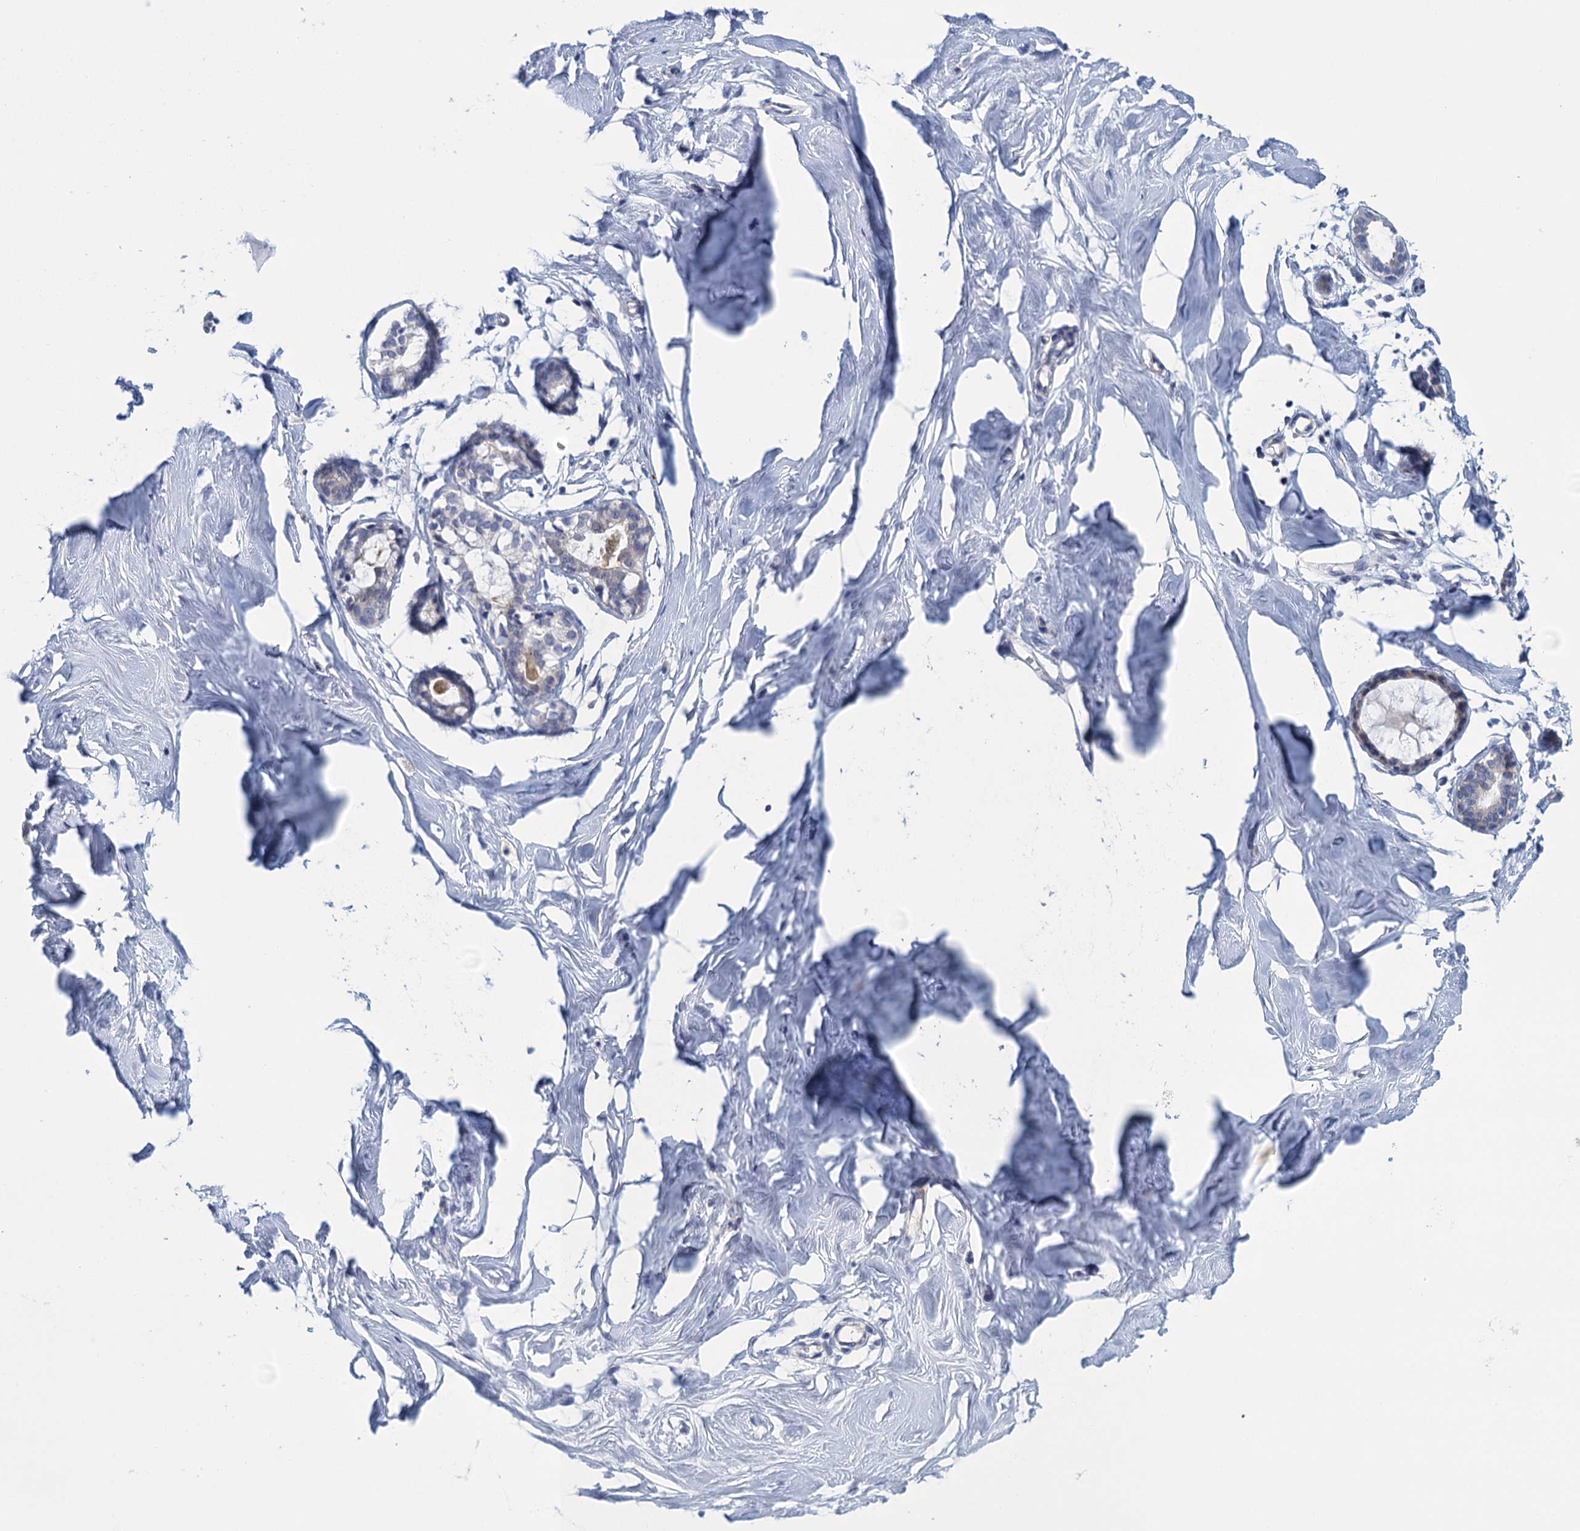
{"staining": {"intensity": "negative", "quantity": "none", "location": "none"}, "tissue": "breast", "cell_type": "Adipocytes", "image_type": "normal", "snomed": [{"axis": "morphology", "description": "Normal tissue, NOS"}, {"axis": "morphology", "description": "Adenoma, NOS"}, {"axis": "topography", "description": "Breast"}], "caption": "Immunohistochemistry image of benign breast: breast stained with DAB shows no significant protein expression in adipocytes.", "gene": "SCEL", "patient": {"sex": "female", "age": 23}}